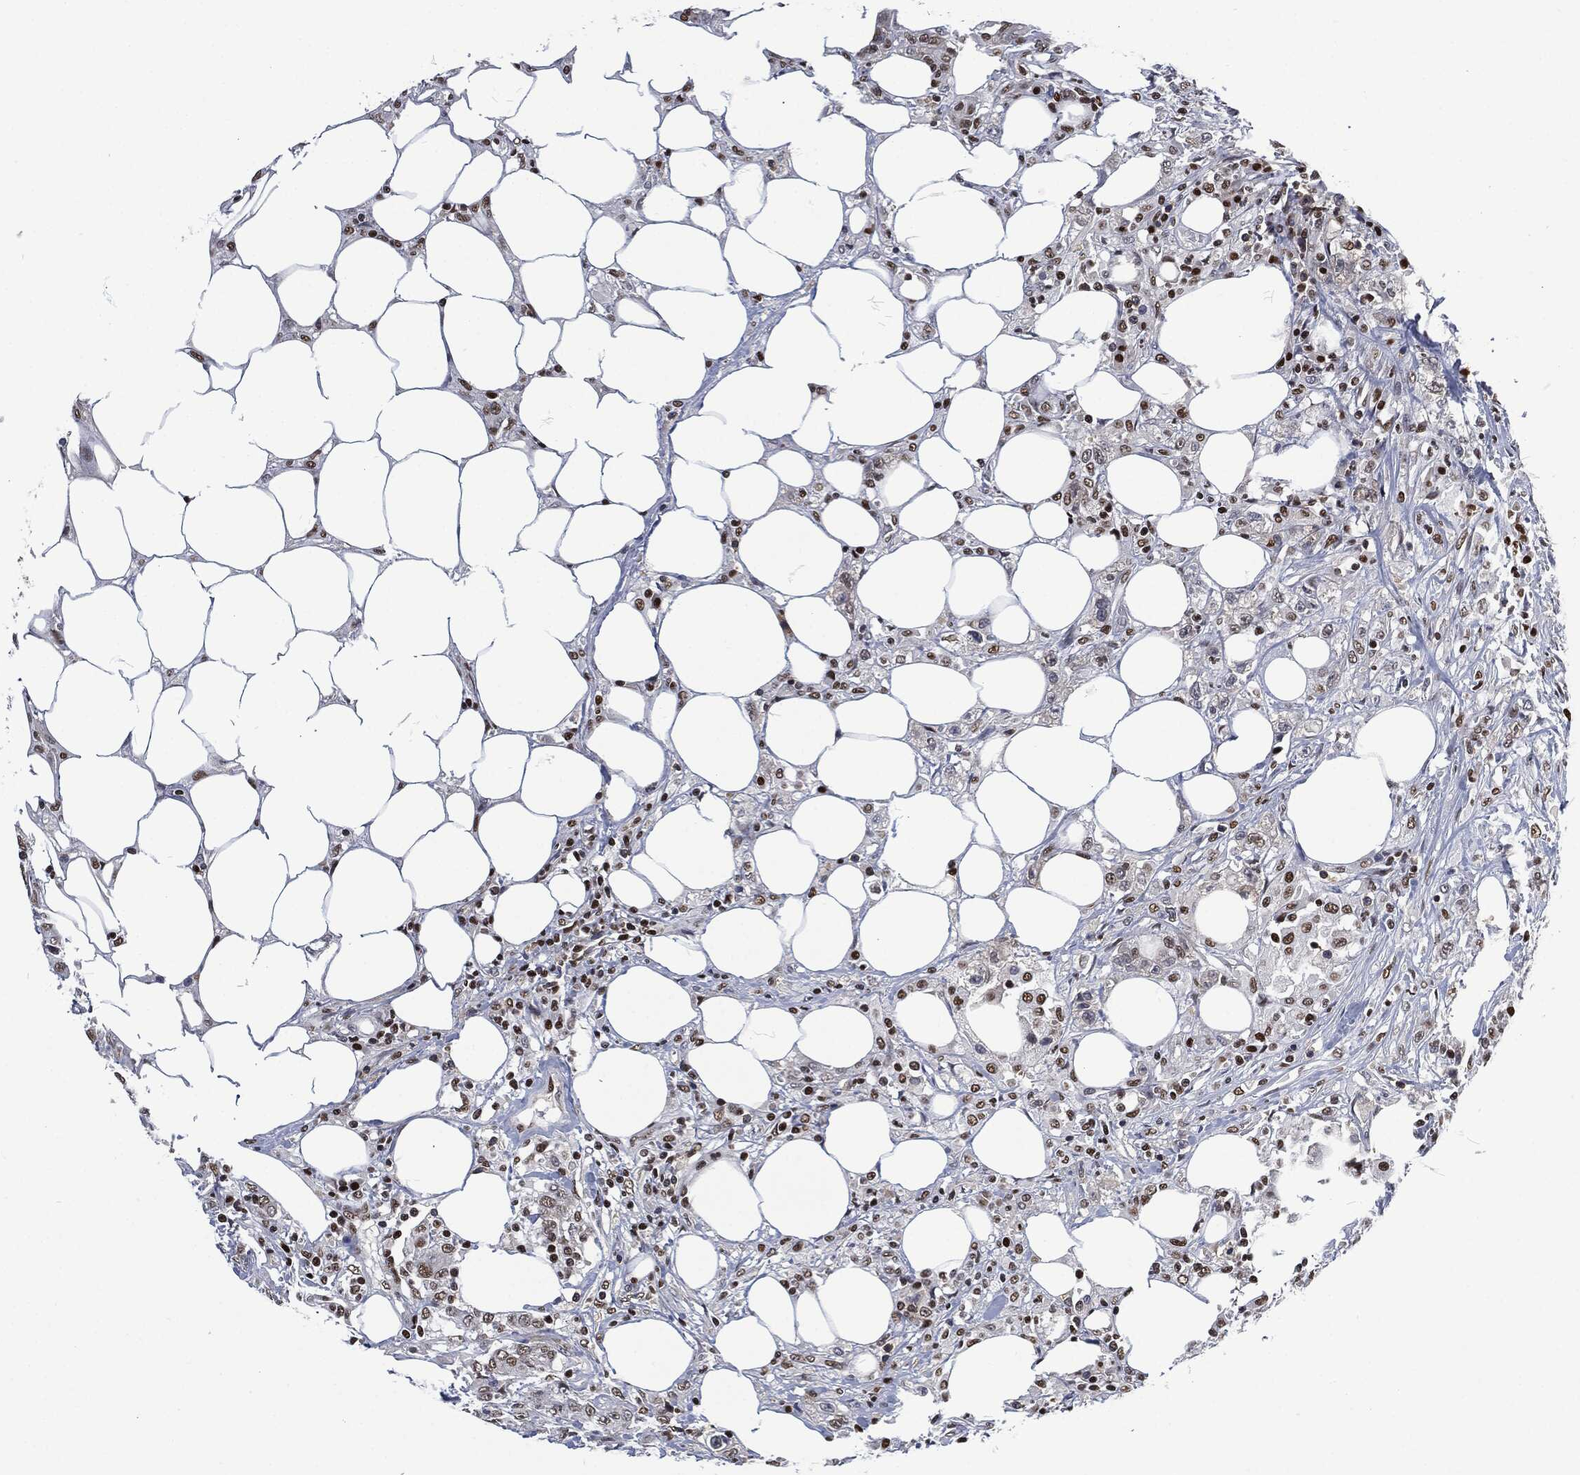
{"staining": {"intensity": "moderate", "quantity": "25%-75%", "location": "nuclear"}, "tissue": "colorectal cancer", "cell_type": "Tumor cells", "image_type": "cancer", "snomed": [{"axis": "morphology", "description": "Adenocarcinoma, NOS"}, {"axis": "topography", "description": "Colon"}], "caption": "The histopathology image exhibits staining of adenocarcinoma (colorectal), revealing moderate nuclear protein positivity (brown color) within tumor cells.", "gene": "DCPS", "patient": {"sex": "female", "age": 48}}